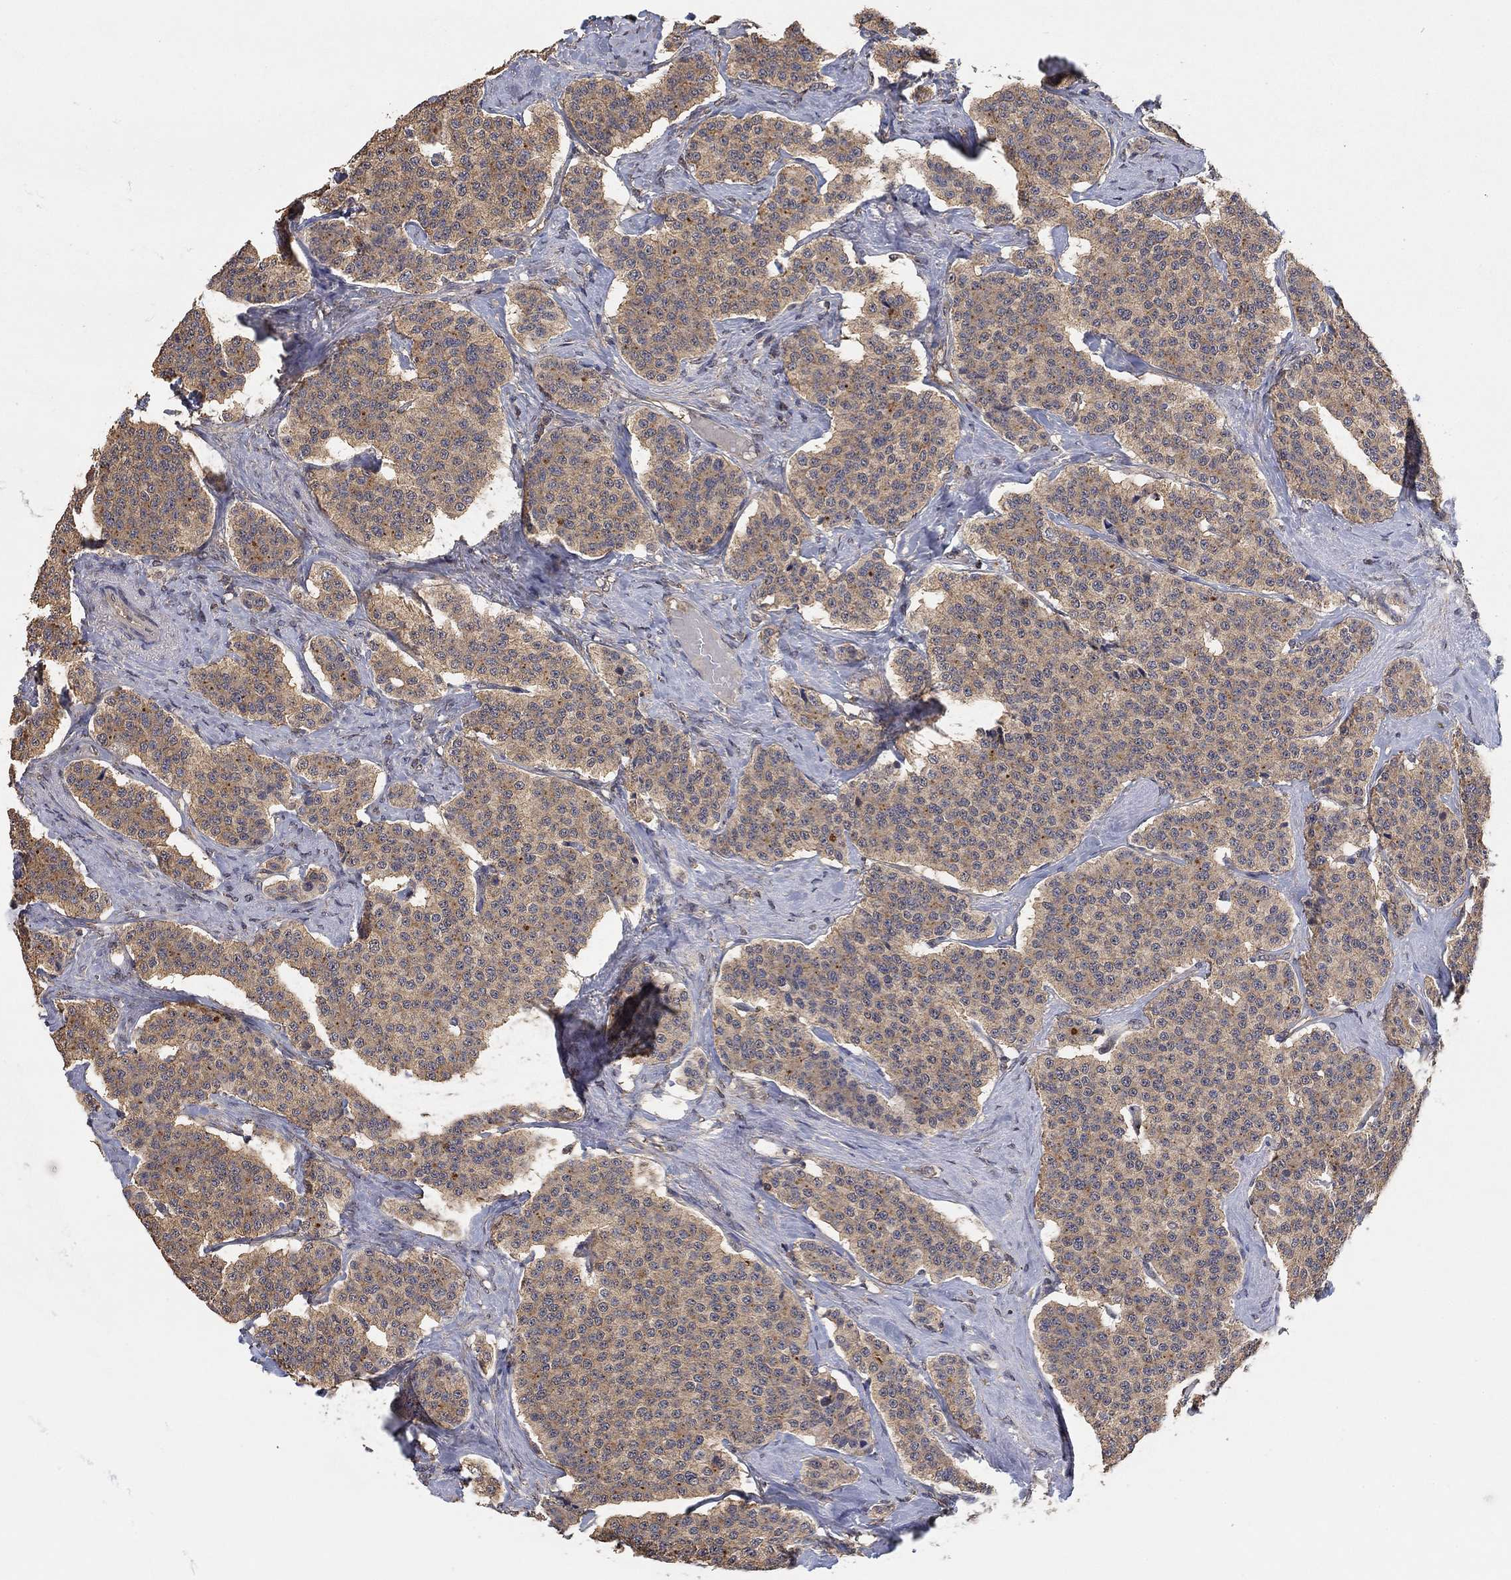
{"staining": {"intensity": "weak", "quantity": "25%-75%", "location": "cytoplasmic/membranous"}, "tissue": "carcinoid", "cell_type": "Tumor cells", "image_type": "cancer", "snomed": [{"axis": "morphology", "description": "Carcinoid, malignant, NOS"}, {"axis": "topography", "description": "Small intestine"}], "caption": "The photomicrograph reveals staining of malignant carcinoid, revealing weak cytoplasmic/membranous protein staining (brown color) within tumor cells.", "gene": "CCDC43", "patient": {"sex": "female", "age": 58}}